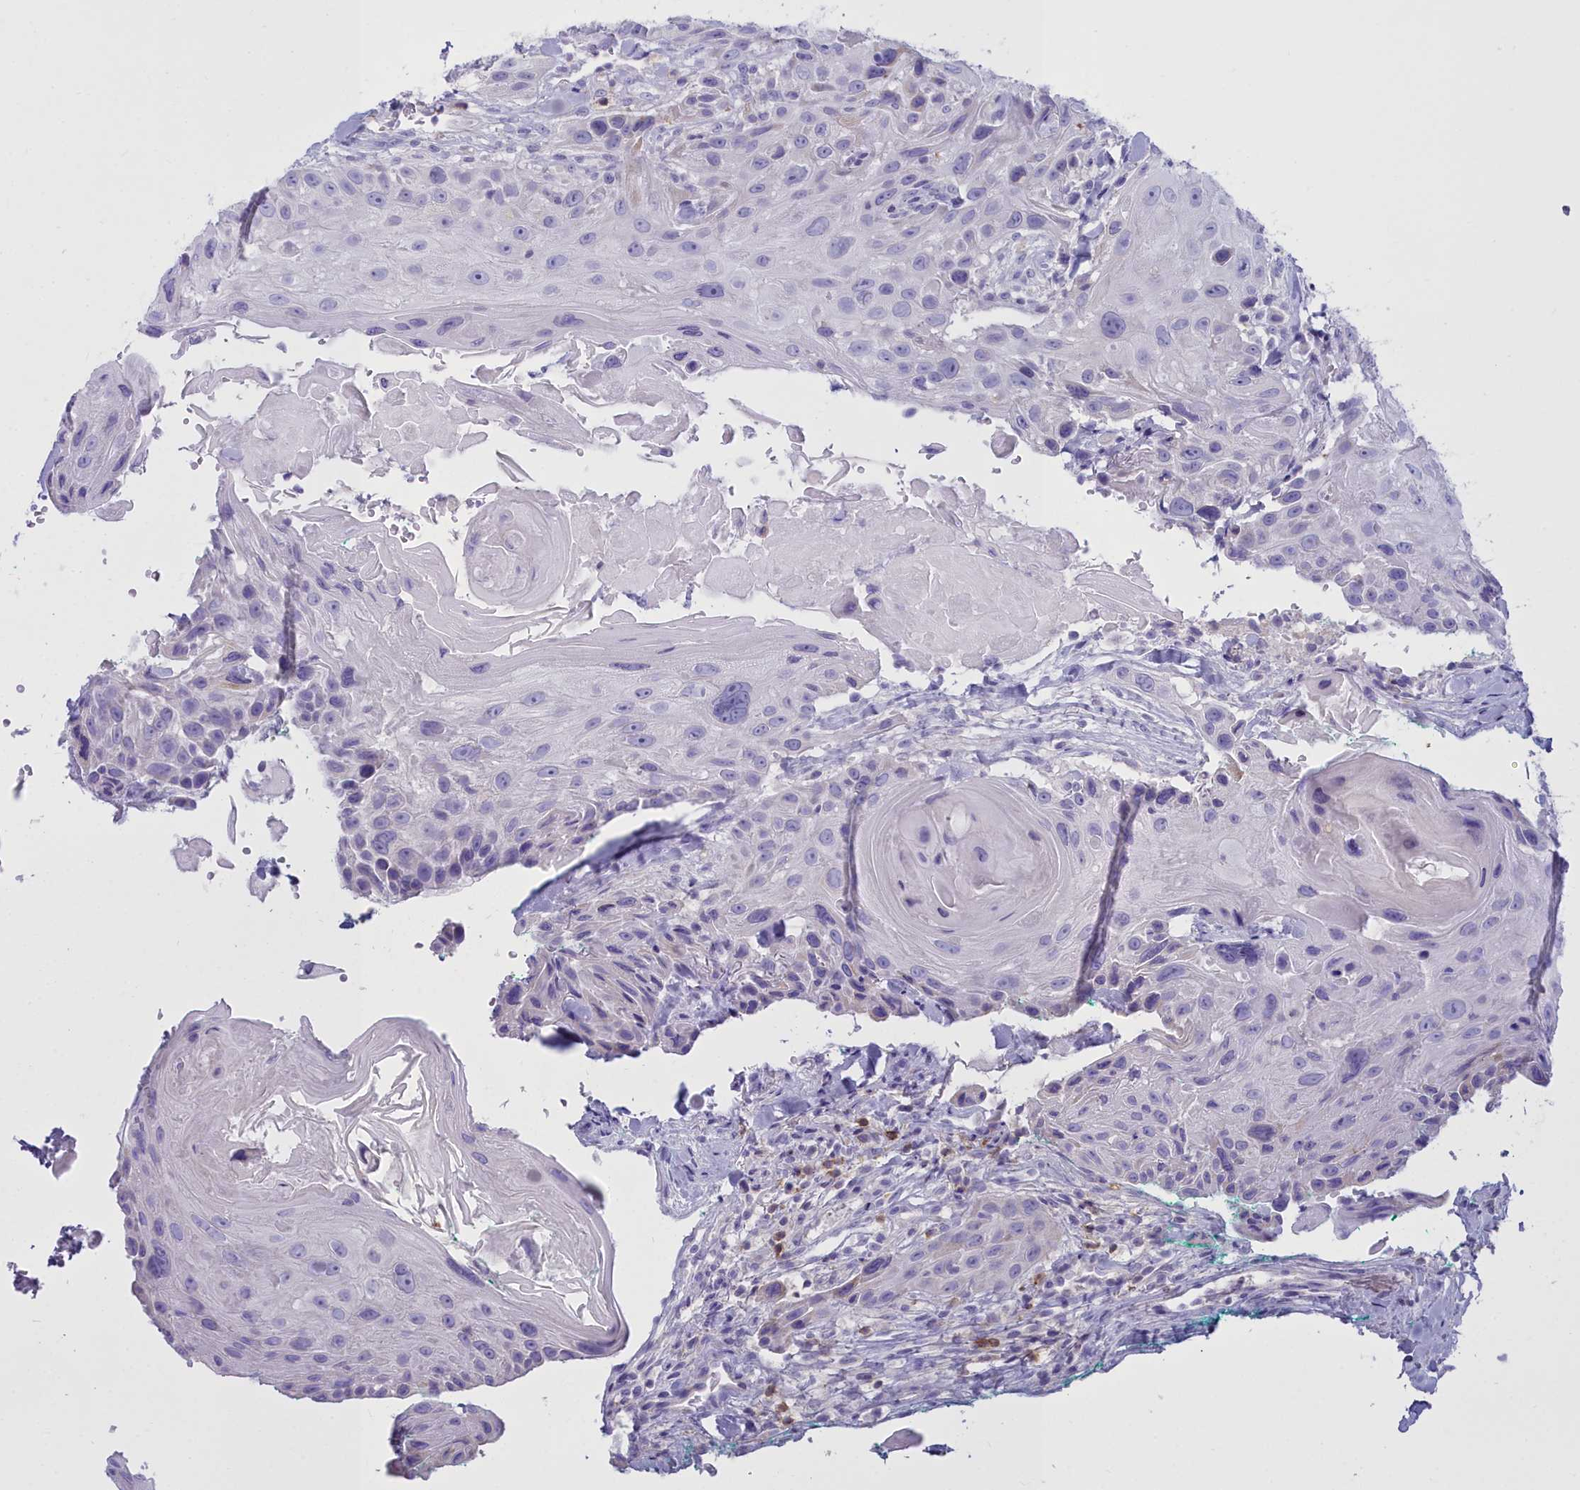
{"staining": {"intensity": "negative", "quantity": "none", "location": "none"}, "tissue": "head and neck cancer", "cell_type": "Tumor cells", "image_type": "cancer", "snomed": [{"axis": "morphology", "description": "Squamous cell carcinoma, NOS"}, {"axis": "topography", "description": "Head-Neck"}], "caption": "Tumor cells show no significant protein positivity in head and neck squamous cell carcinoma.", "gene": "CD5", "patient": {"sex": "male", "age": 81}}